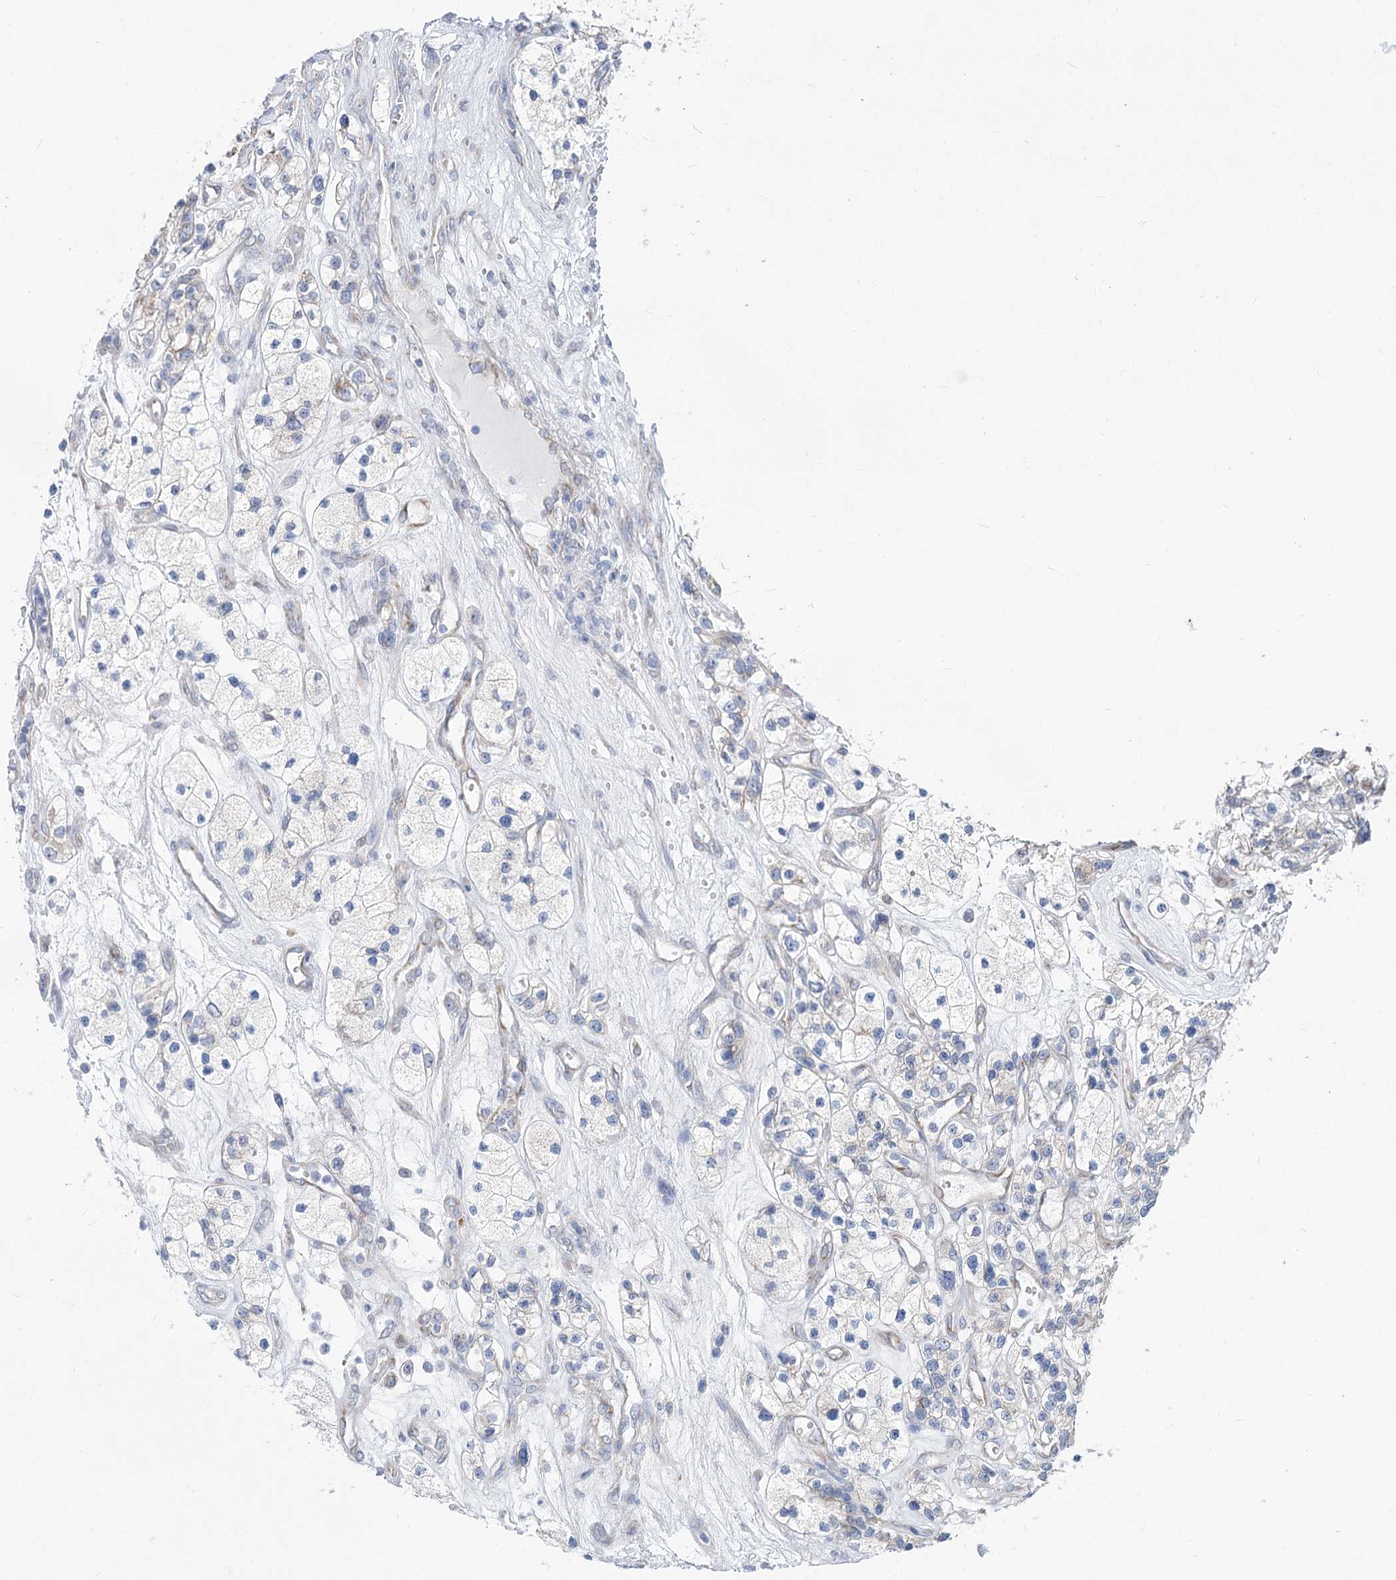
{"staining": {"intensity": "negative", "quantity": "none", "location": "none"}, "tissue": "renal cancer", "cell_type": "Tumor cells", "image_type": "cancer", "snomed": [{"axis": "morphology", "description": "Adenocarcinoma, NOS"}, {"axis": "topography", "description": "Kidney"}], "caption": "High power microscopy photomicrograph of an immunohistochemistry photomicrograph of adenocarcinoma (renal), revealing no significant expression in tumor cells.", "gene": "STT3B", "patient": {"sex": "female", "age": 57}}